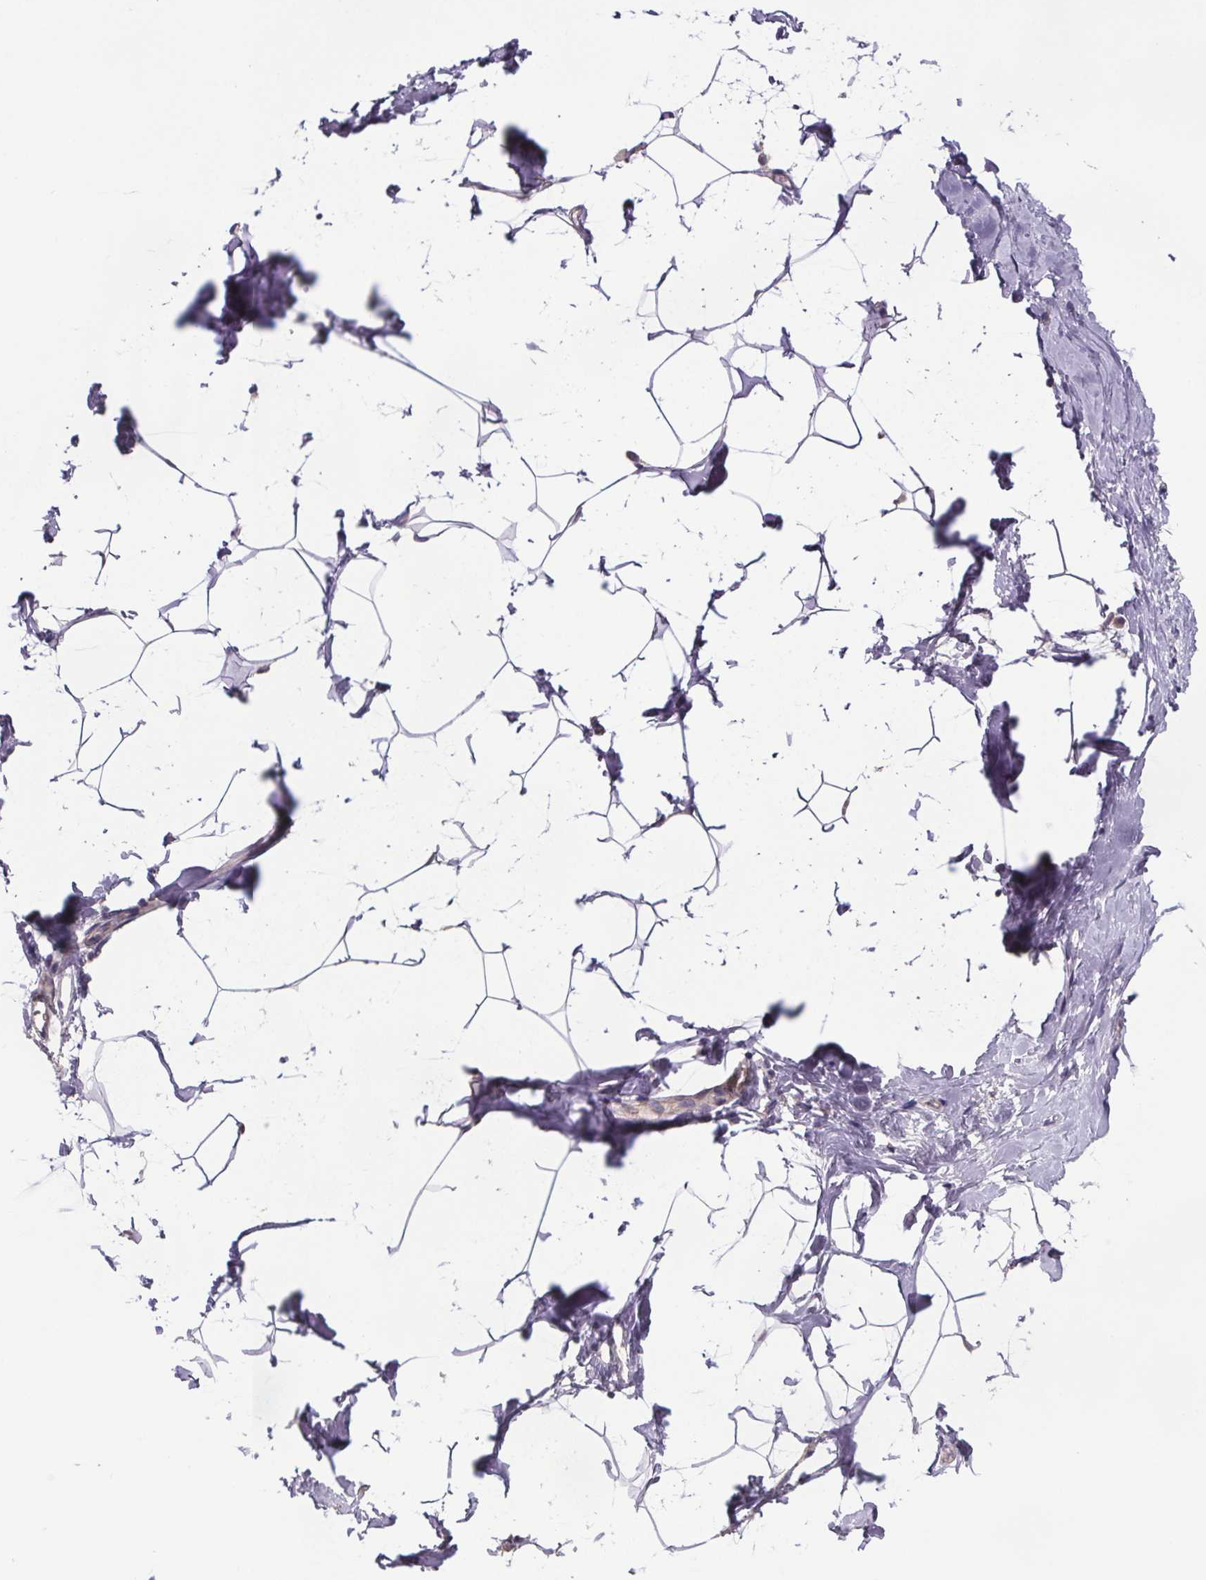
{"staining": {"intensity": "negative", "quantity": "none", "location": "none"}, "tissue": "breast", "cell_type": "Adipocytes", "image_type": "normal", "snomed": [{"axis": "morphology", "description": "Normal tissue, NOS"}, {"axis": "topography", "description": "Breast"}], "caption": "Adipocytes show no significant expression in benign breast. (DAB immunohistochemistry (IHC), high magnification).", "gene": "CLN3", "patient": {"sex": "female", "age": 32}}